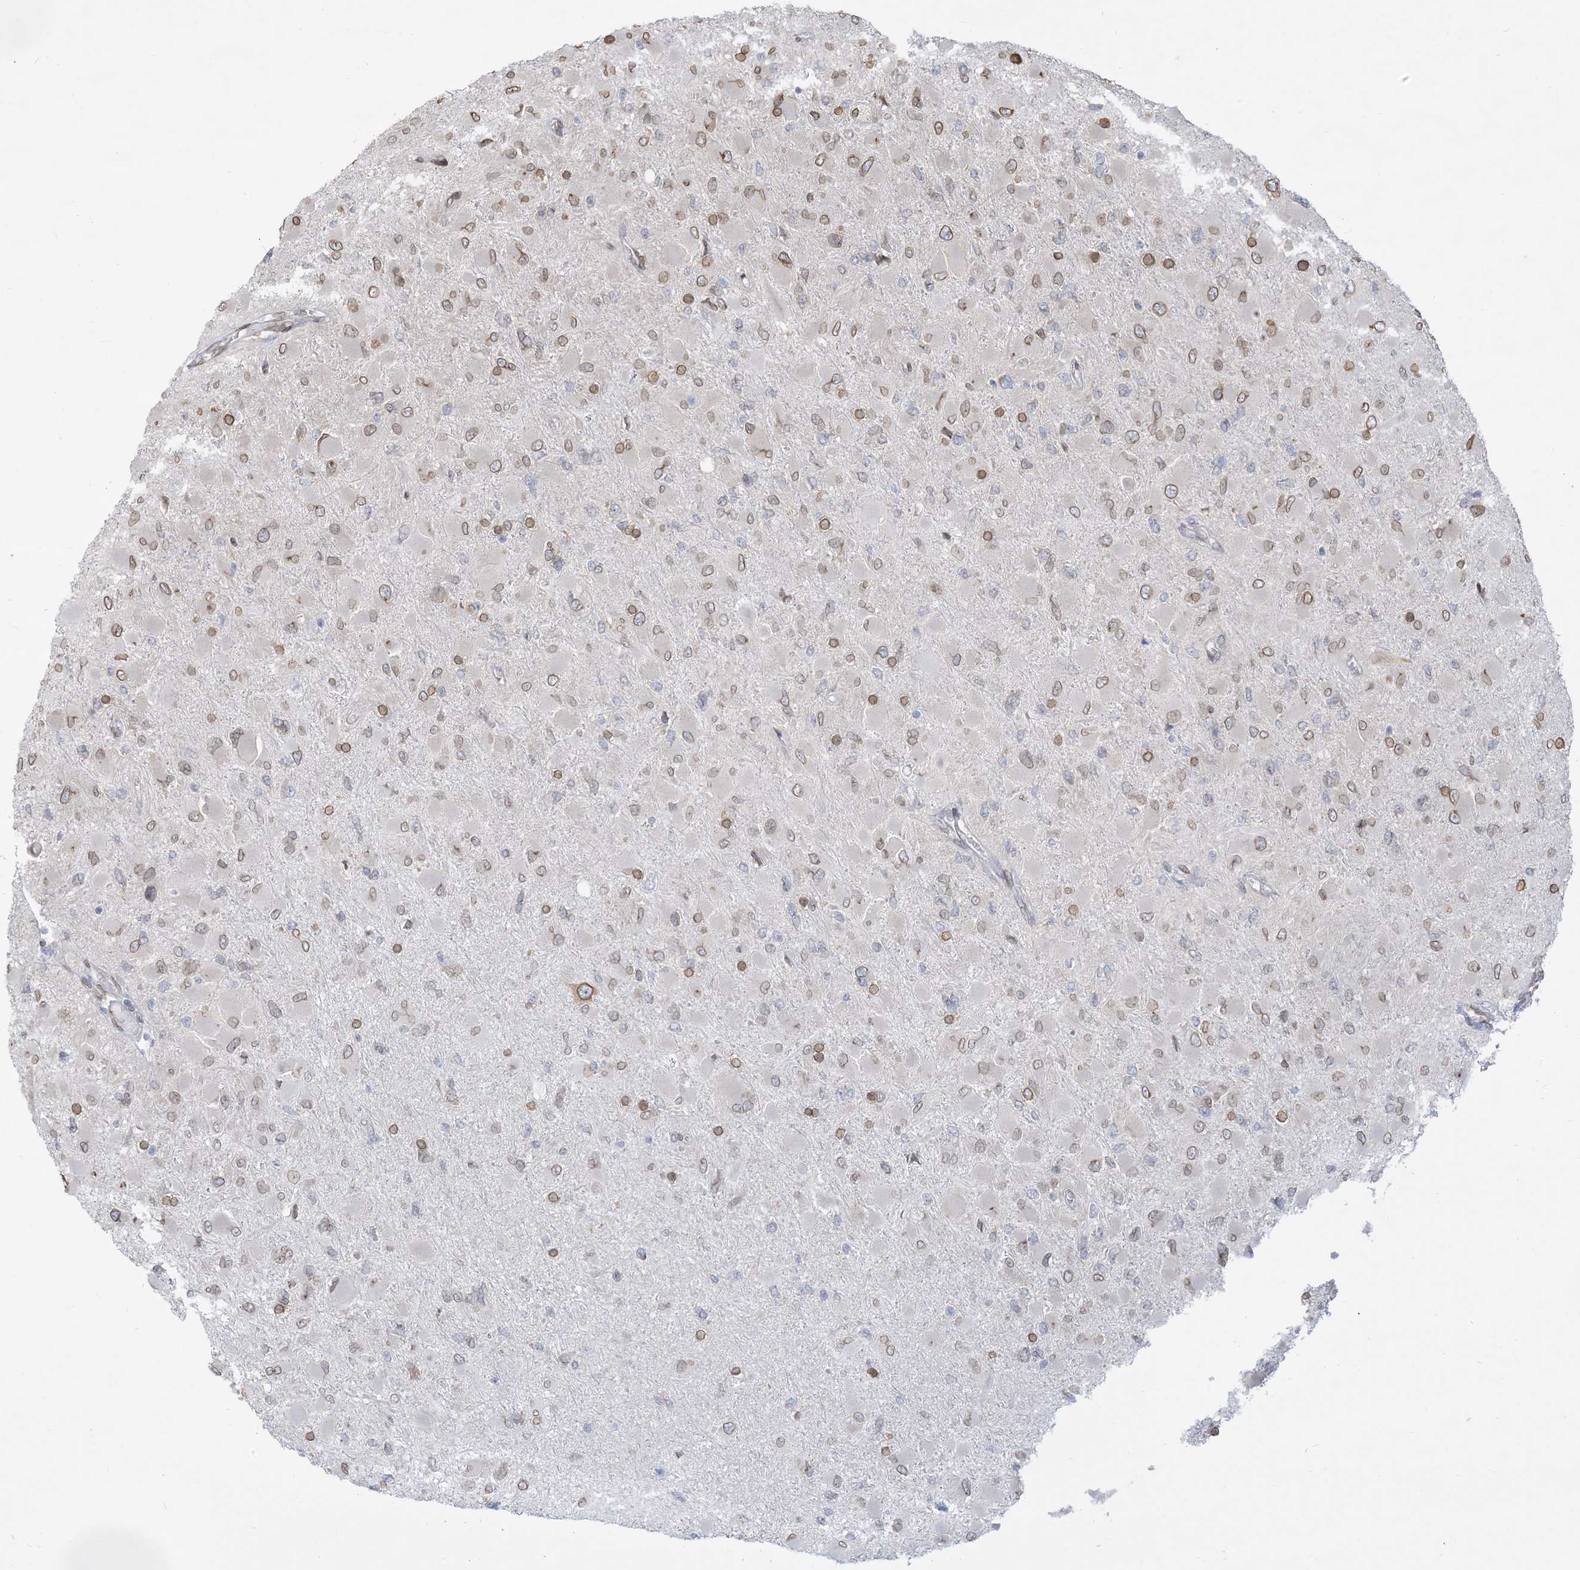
{"staining": {"intensity": "moderate", "quantity": "25%-75%", "location": "cytoplasmic/membranous,nuclear"}, "tissue": "glioma", "cell_type": "Tumor cells", "image_type": "cancer", "snomed": [{"axis": "morphology", "description": "Glioma, malignant, High grade"}, {"axis": "topography", "description": "Cerebral cortex"}], "caption": "High-grade glioma (malignant) stained for a protein (brown) exhibits moderate cytoplasmic/membranous and nuclear positive expression in about 25%-75% of tumor cells.", "gene": "WWP1", "patient": {"sex": "female", "age": 36}}